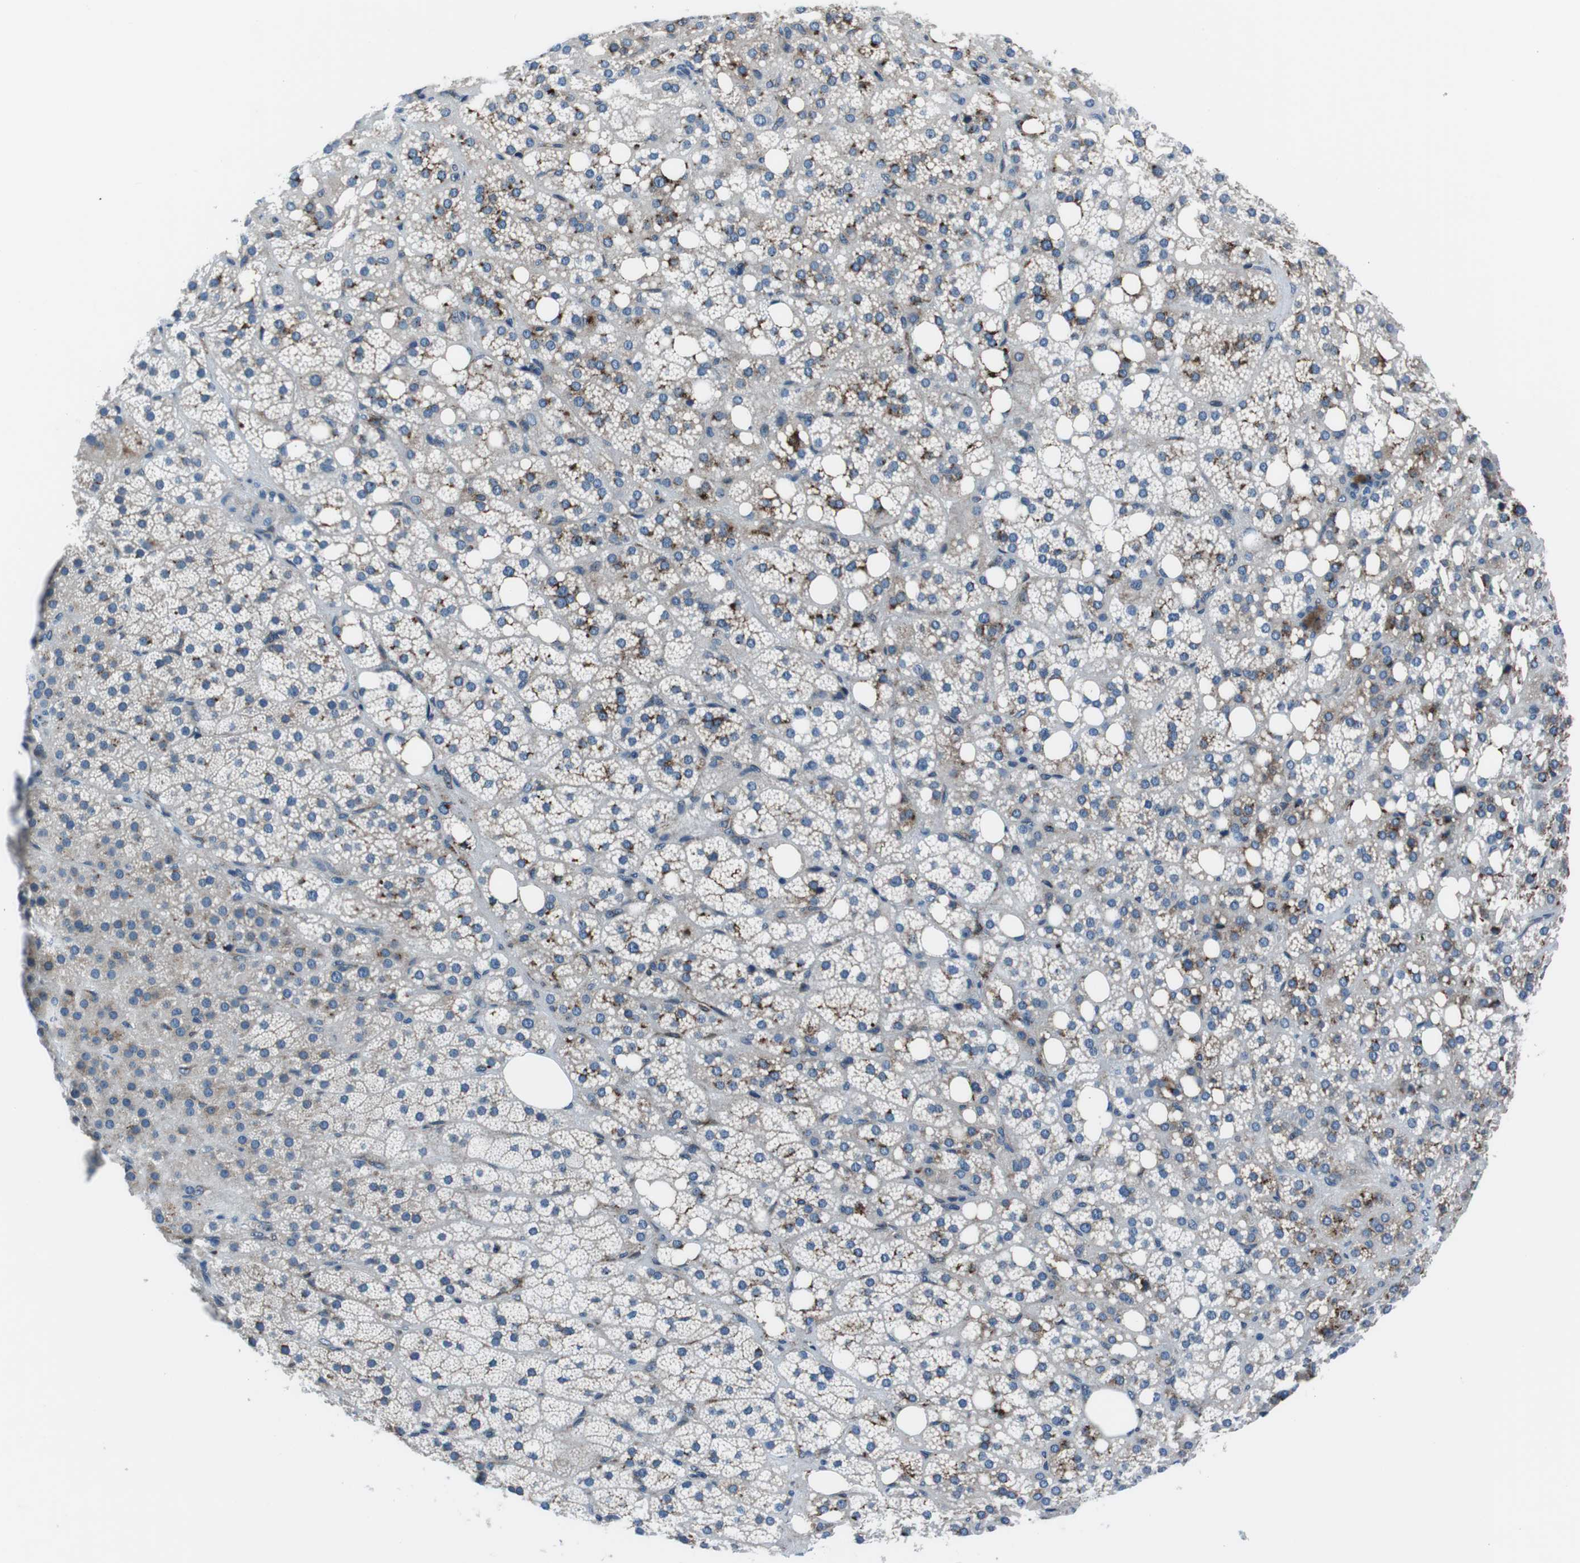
{"staining": {"intensity": "moderate", "quantity": "<25%", "location": "cytoplasmic/membranous"}, "tissue": "adrenal gland", "cell_type": "Glandular cells", "image_type": "normal", "snomed": [{"axis": "morphology", "description": "Normal tissue, NOS"}, {"axis": "topography", "description": "Adrenal gland"}], "caption": "Immunohistochemistry (IHC) image of benign human adrenal gland stained for a protein (brown), which demonstrates low levels of moderate cytoplasmic/membranous staining in about <25% of glandular cells.", "gene": "NUCB2", "patient": {"sex": "female", "age": 59}}